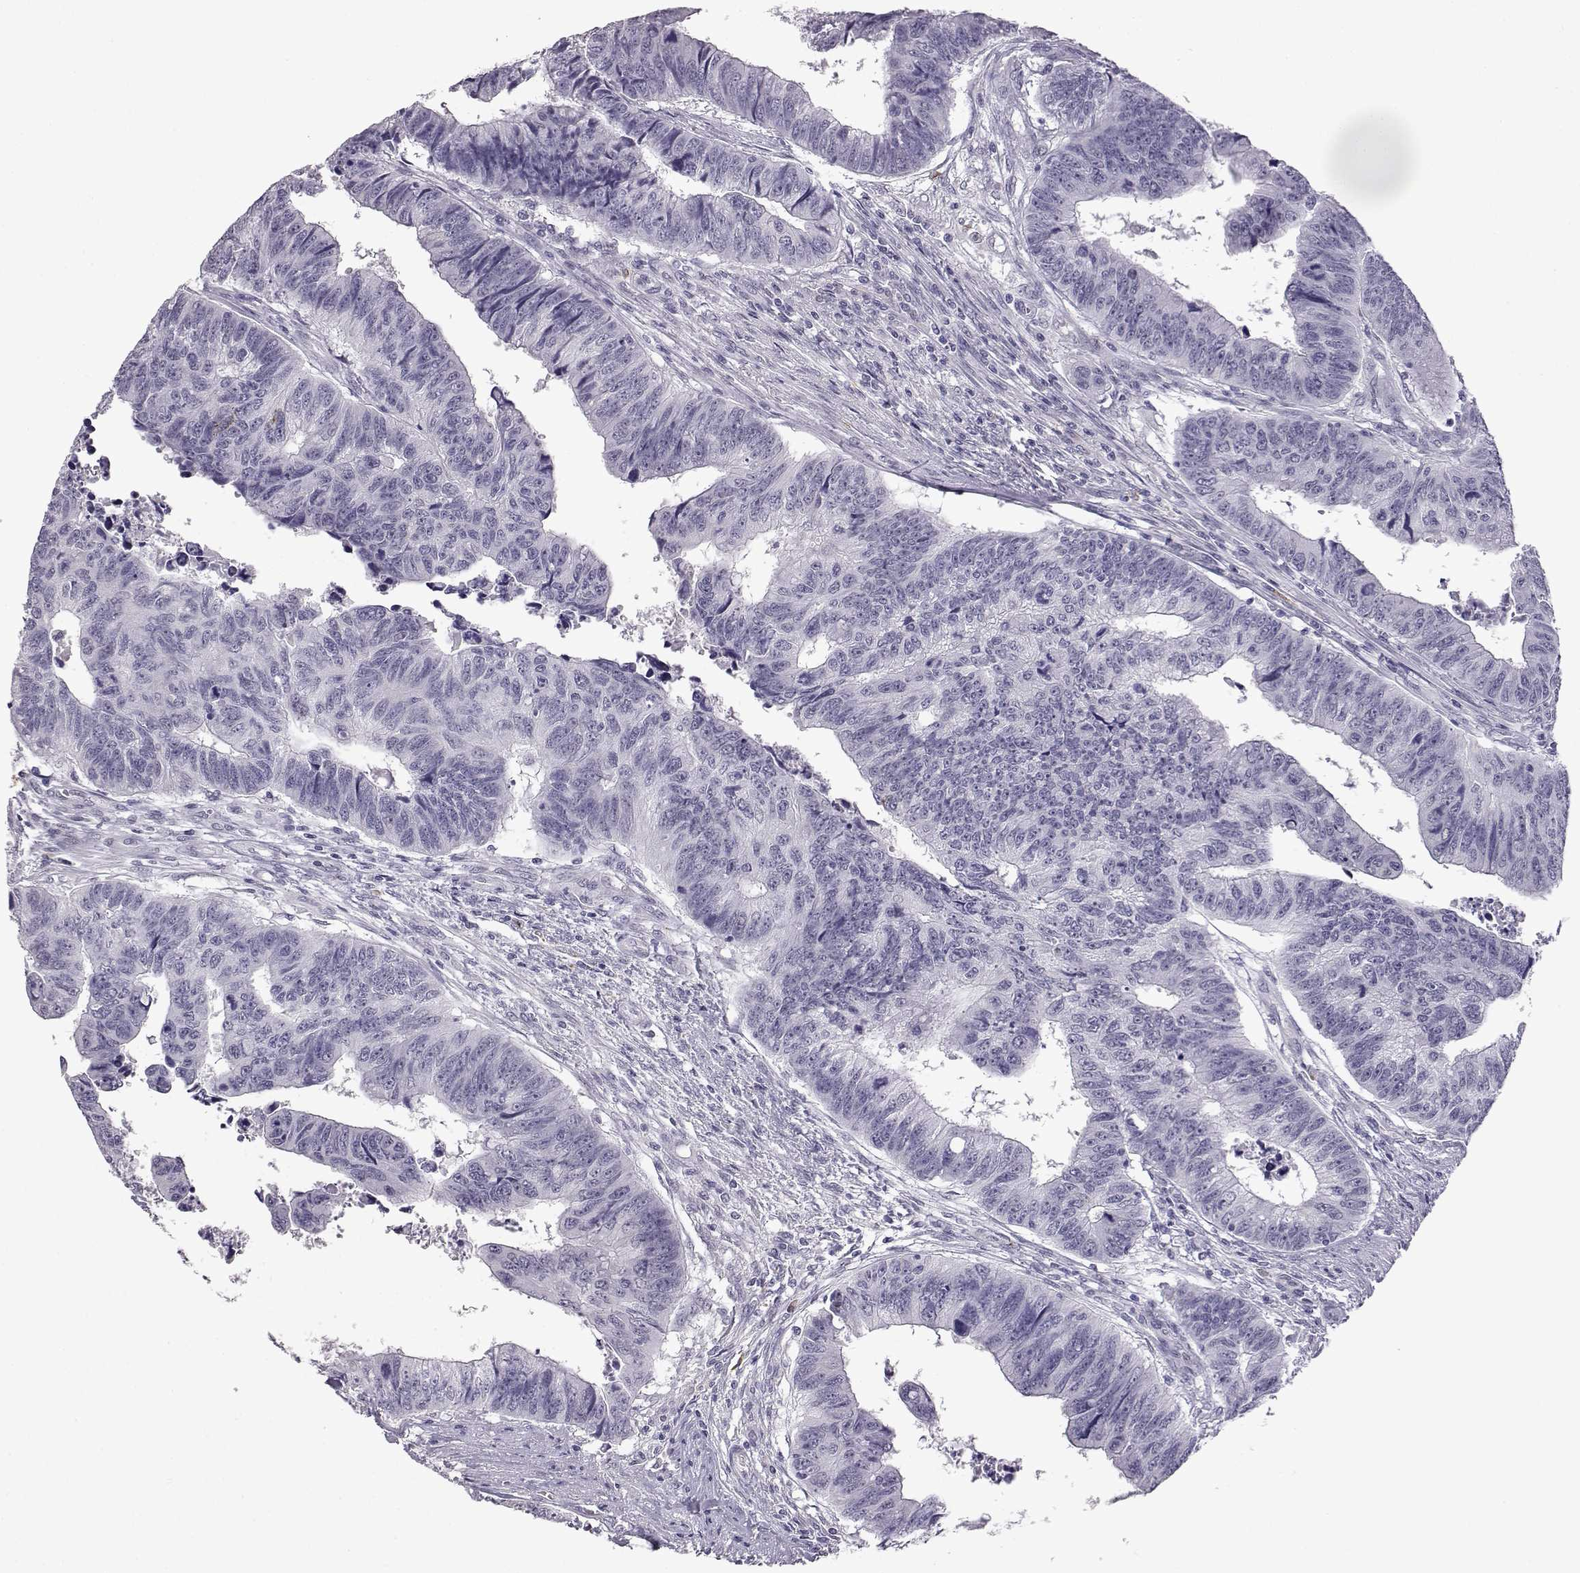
{"staining": {"intensity": "negative", "quantity": "none", "location": "none"}, "tissue": "colorectal cancer", "cell_type": "Tumor cells", "image_type": "cancer", "snomed": [{"axis": "morphology", "description": "Adenocarcinoma, NOS"}, {"axis": "topography", "description": "Rectum"}], "caption": "Histopathology image shows no protein positivity in tumor cells of colorectal cancer (adenocarcinoma) tissue.", "gene": "VGF", "patient": {"sex": "female", "age": 85}}